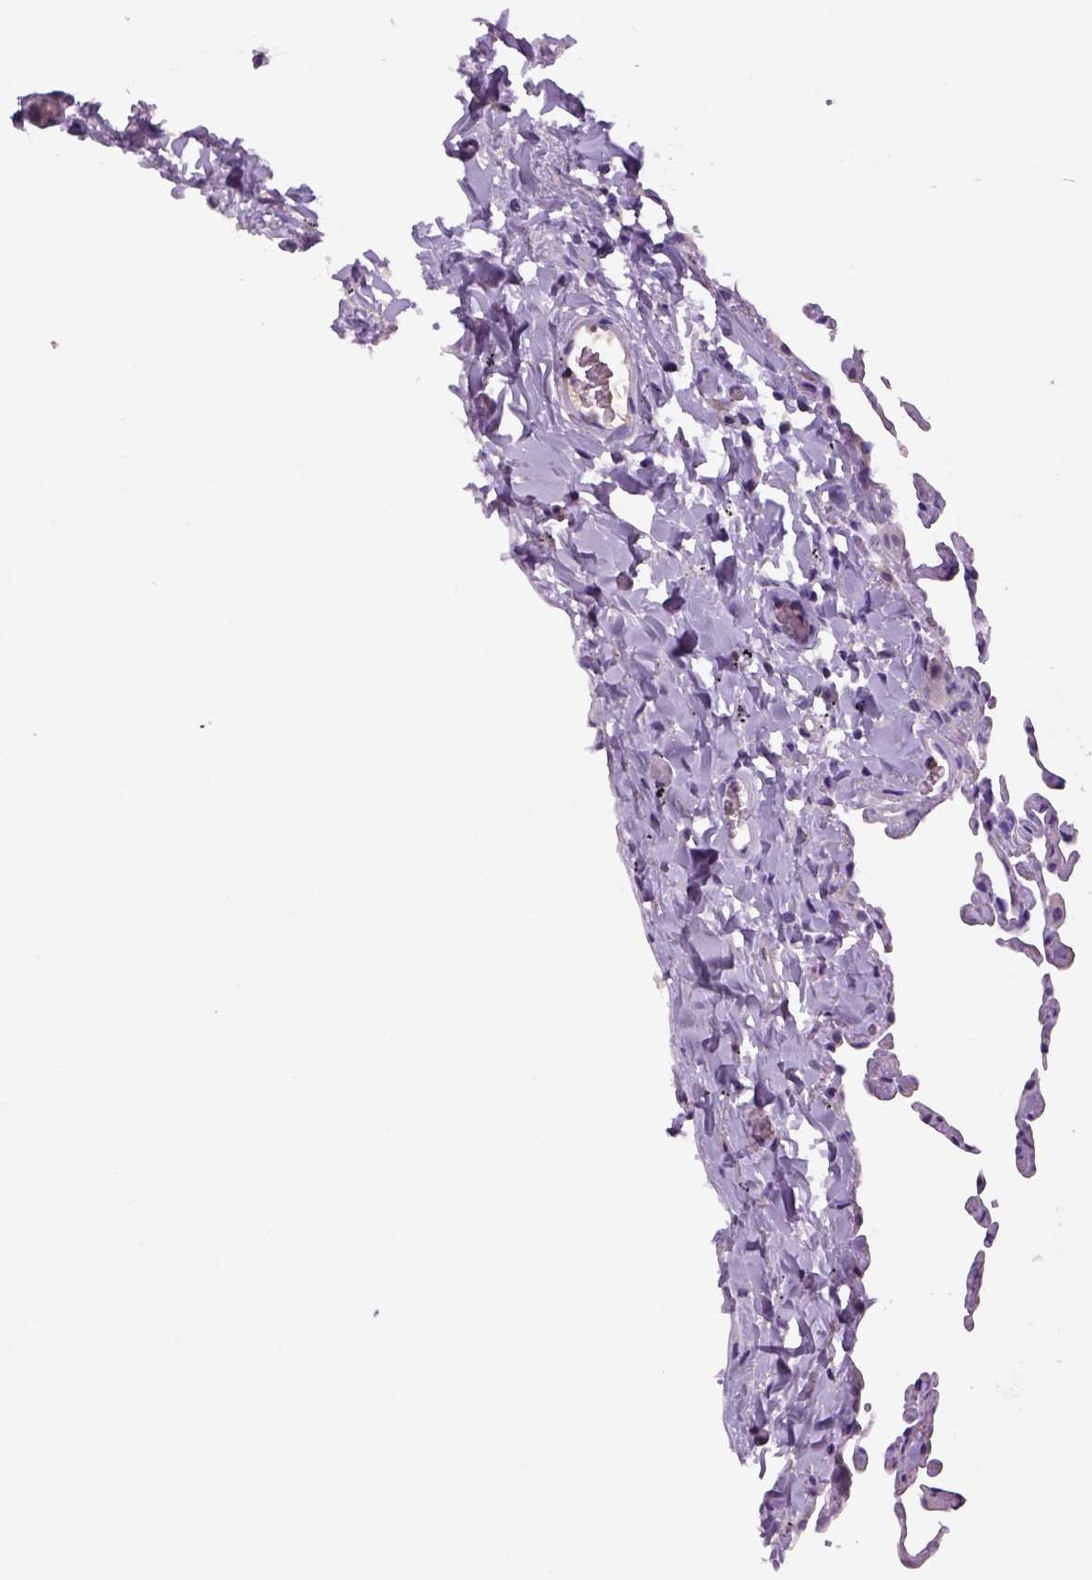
{"staining": {"intensity": "negative", "quantity": "none", "location": "none"}, "tissue": "lung", "cell_type": "Alveolar cells", "image_type": "normal", "snomed": [{"axis": "morphology", "description": "Normal tissue, NOS"}, {"axis": "topography", "description": "Lung"}], "caption": "Immunohistochemistry (IHC) image of unremarkable lung stained for a protein (brown), which demonstrates no expression in alveolar cells. The staining was performed using DAB to visualize the protein expression in brown, while the nuclei were stained in blue with hematoxylin (Magnification: 20x).", "gene": "DBH", "patient": {"sex": "female", "age": 57}}